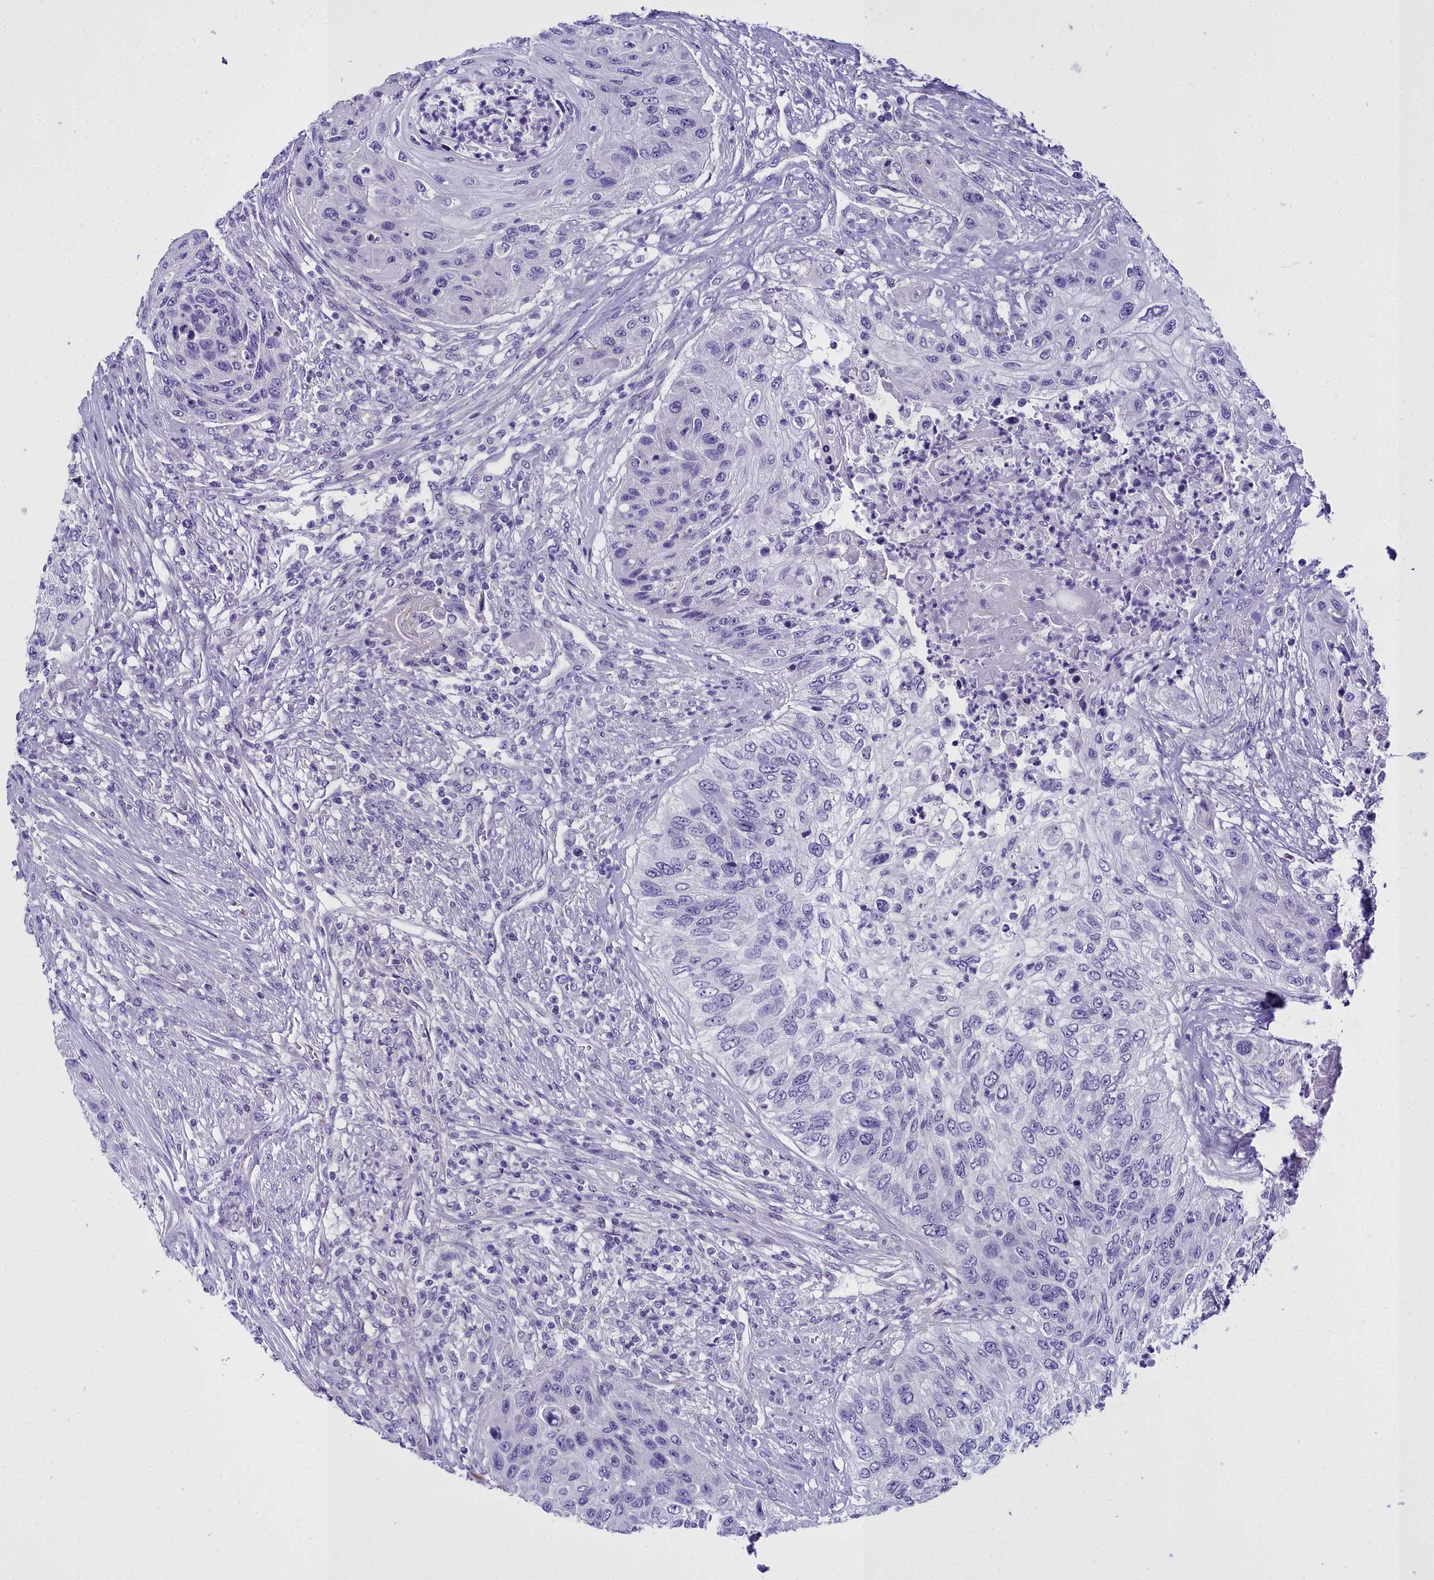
{"staining": {"intensity": "negative", "quantity": "none", "location": "none"}, "tissue": "urothelial cancer", "cell_type": "Tumor cells", "image_type": "cancer", "snomed": [{"axis": "morphology", "description": "Urothelial carcinoma, High grade"}, {"axis": "topography", "description": "Urinary bladder"}], "caption": "High power microscopy histopathology image of an immunohistochemistry image of urothelial cancer, revealing no significant expression in tumor cells.", "gene": "TIMM22", "patient": {"sex": "female", "age": 60}}